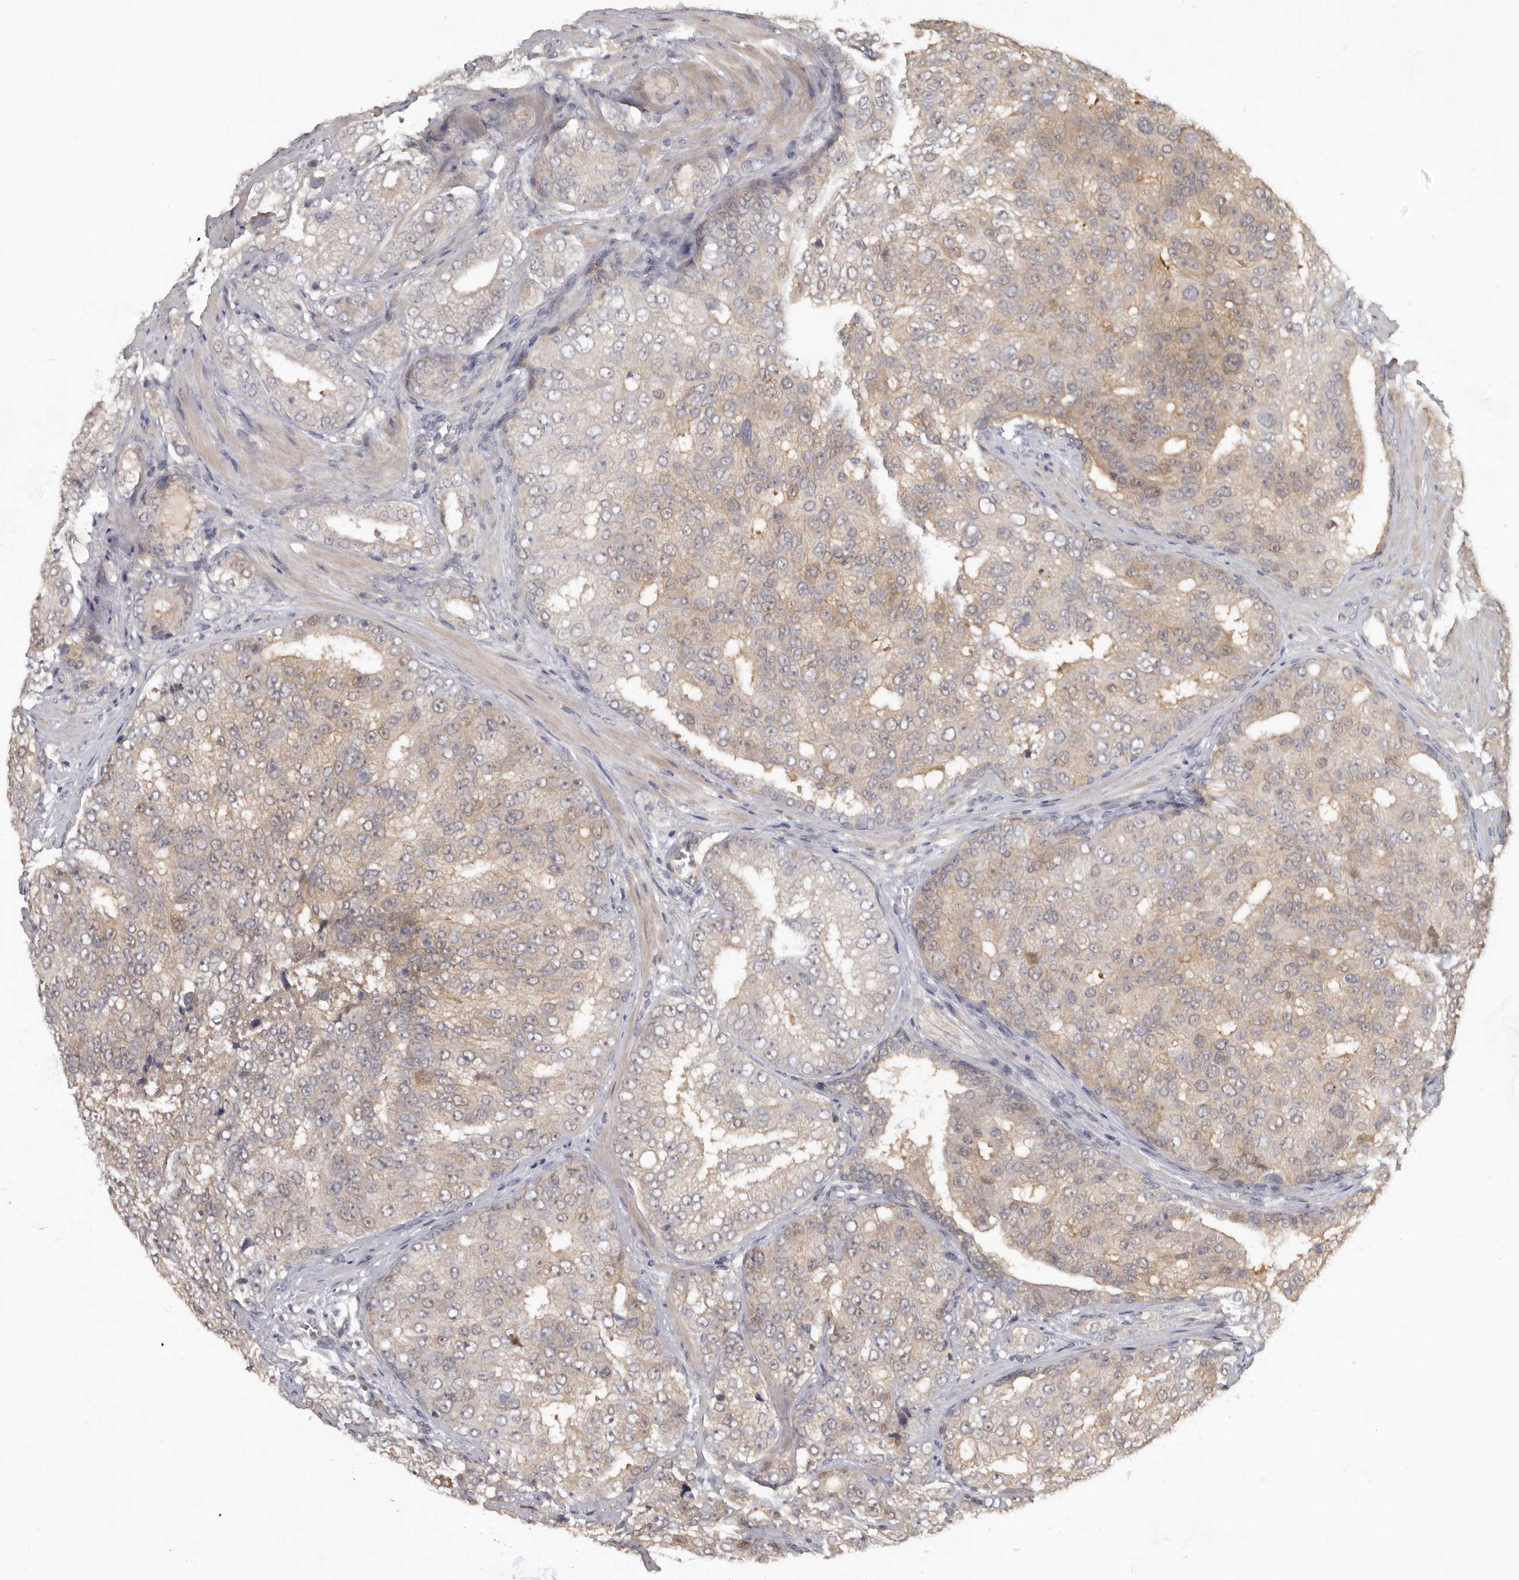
{"staining": {"intensity": "weak", "quantity": "25%-75%", "location": "cytoplasmic/membranous"}, "tissue": "prostate cancer", "cell_type": "Tumor cells", "image_type": "cancer", "snomed": [{"axis": "morphology", "description": "Adenocarcinoma, High grade"}, {"axis": "topography", "description": "Prostate"}], "caption": "A low amount of weak cytoplasmic/membranous staining is appreciated in about 25%-75% of tumor cells in prostate cancer tissue. The staining was performed using DAB to visualize the protein expression in brown, while the nuclei were stained in blue with hematoxylin (Magnification: 20x).", "gene": "RBKS", "patient": {"sex": "male", "age": 58}}